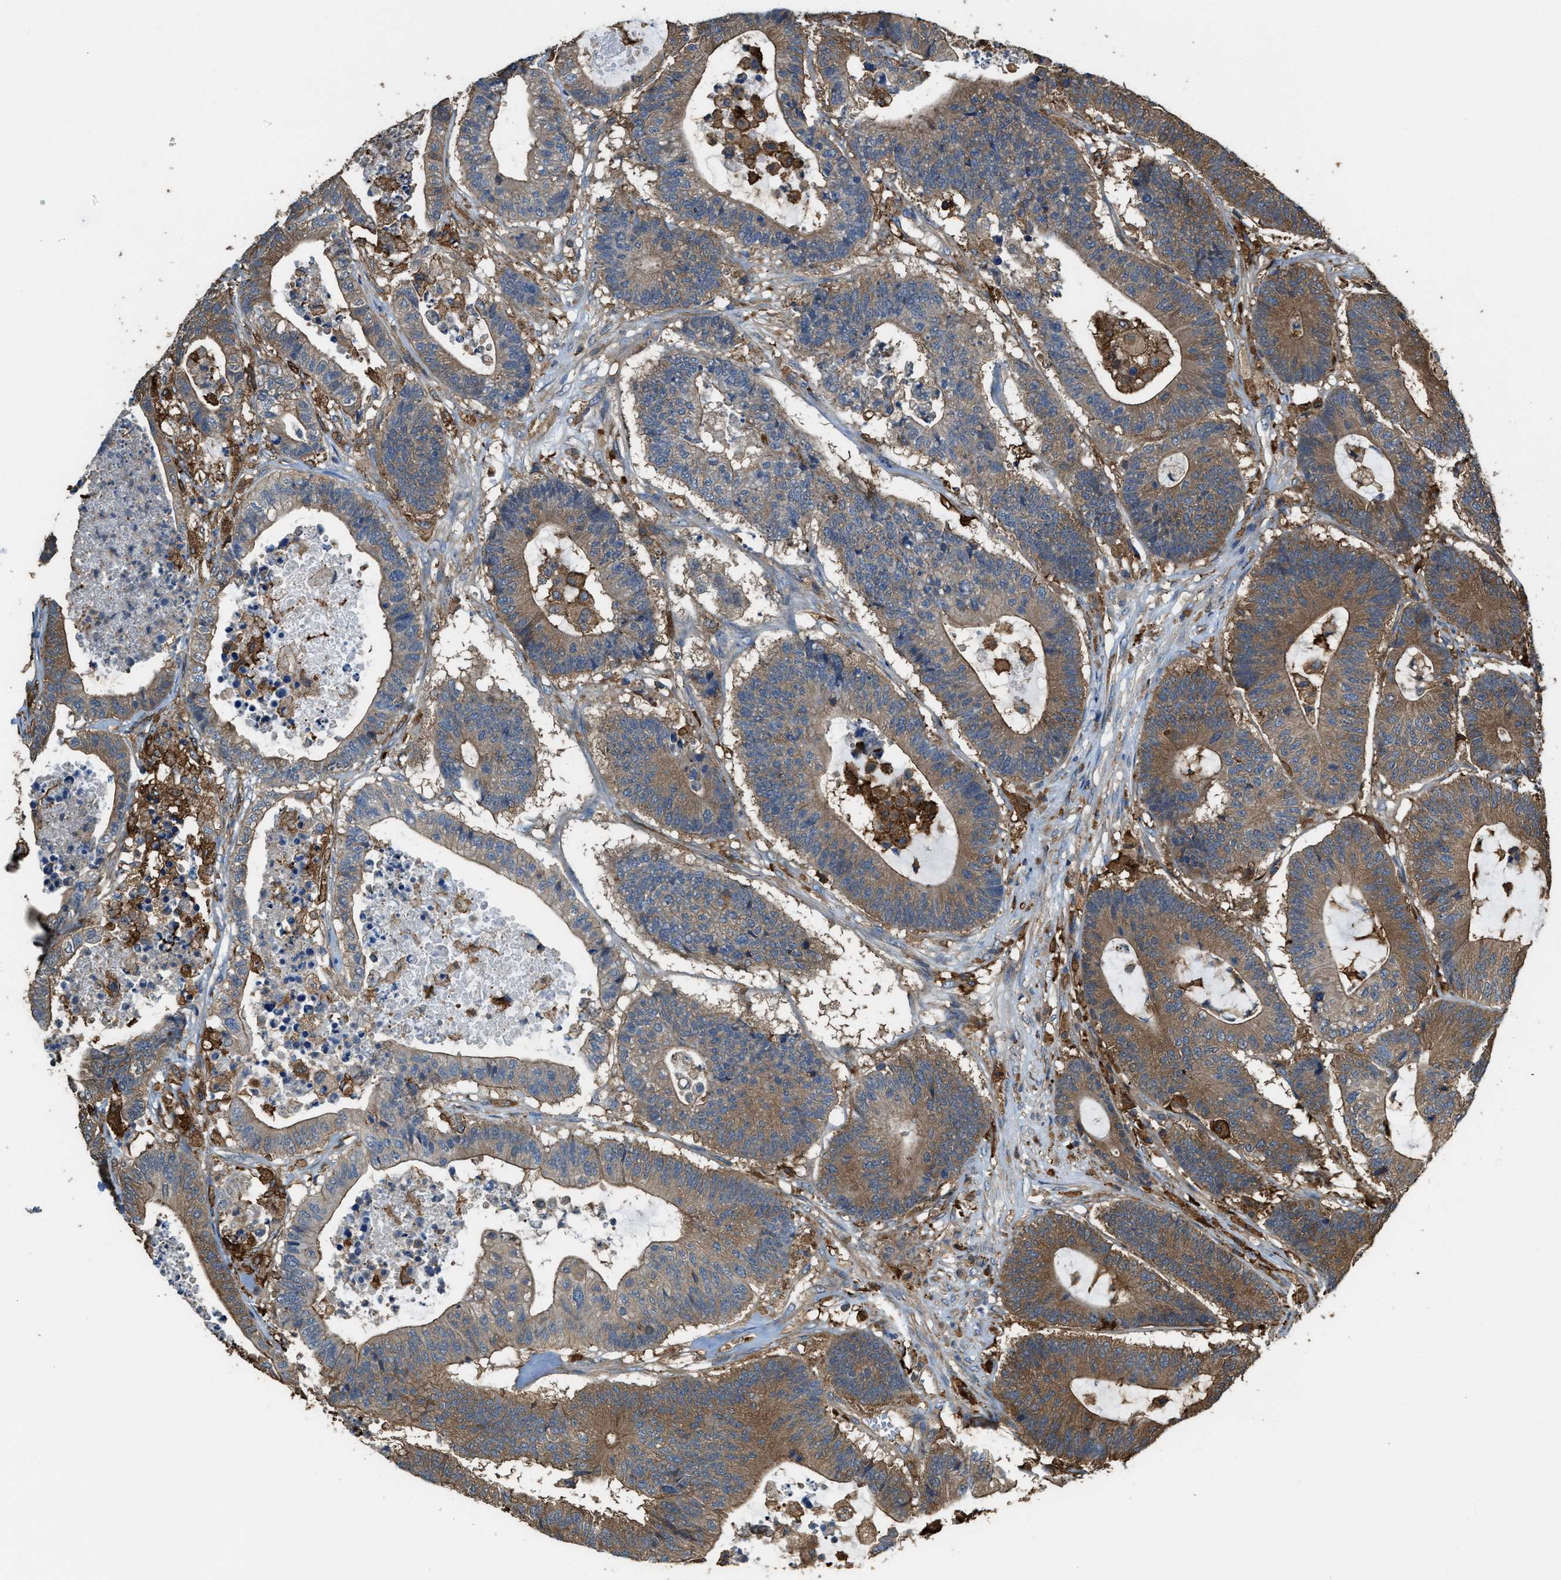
{"staining": {"intensity": "moderate", "quantity": ">75%", "location": "cytoplasmic/membranous"}, "tissue": "colorectal cancer", "cell_type": "Tumor cells", "image_type": "cancer", "snomed": [{"axis": "morphology", "description": "Adenocarcinoma, NOS"}, {"axis": "topography", "description": "Colon"}], "caption": "This is an image of immunohistochemistry (IHC) staining of colorectal cancer, which shows moderate staining in the cytoplasmic/membranous of tumor cells.", "gene": "ATIC", "patient": {"sex": "female", "age": 84}}